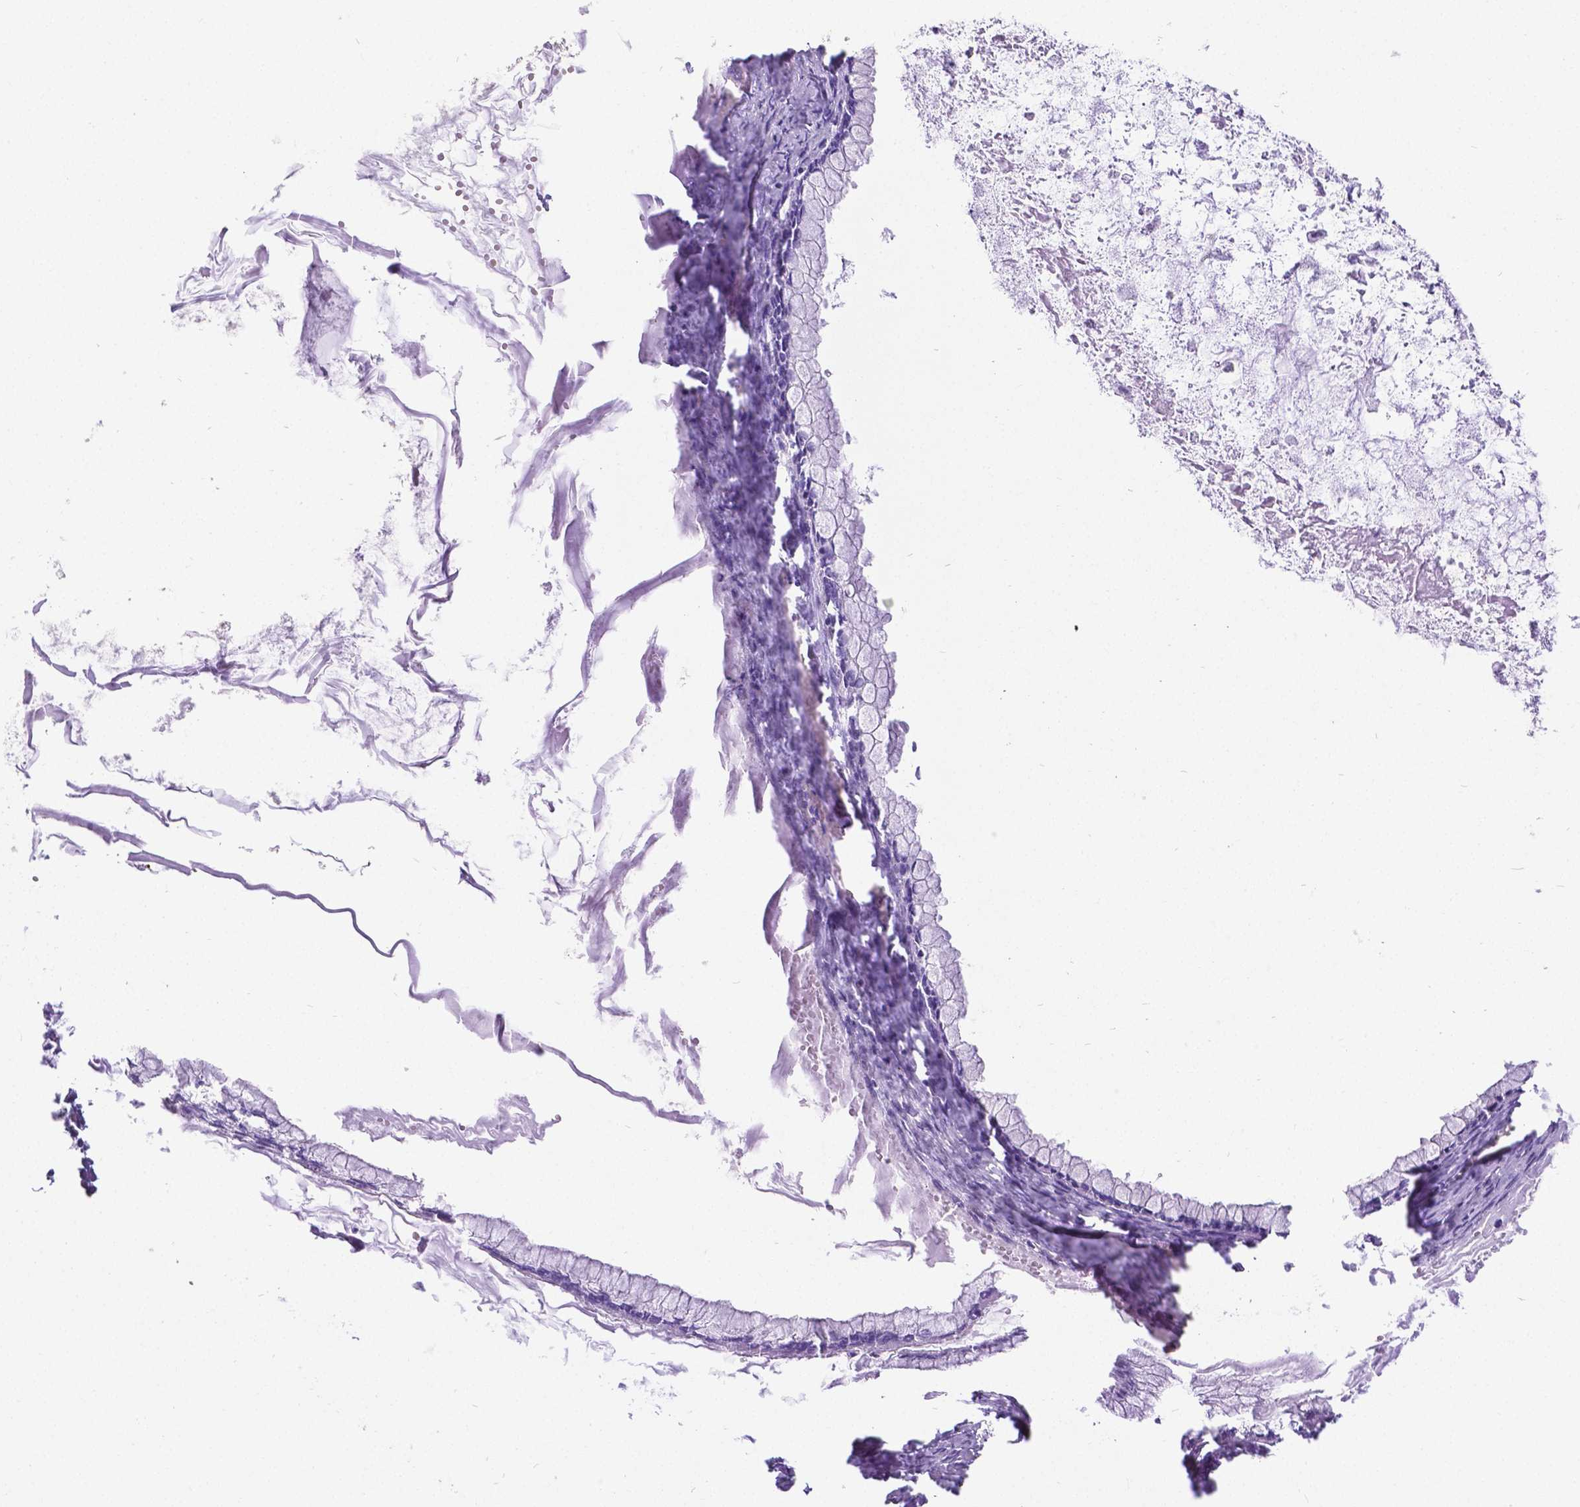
{"staining": {"intensity": "negative", "quantity": "none", "location": "none"}, "tissue": "ovarian cancer", "cell_type": "Tumor cells", "image_type": "cancer", "snomed": [{"axis": "morphology", "description": "Cystadenocarcinoma, mucinous, NOS"}, {"axis": "topography", "description": "Ovary"}], "caption": "The IHC photomicrograph has no significant staining in tumor cells of ovarian mucinous cystadenocarcinoma tissue.", "gene": "SATB2", "patient": {"sex": "female", "age": 67}}